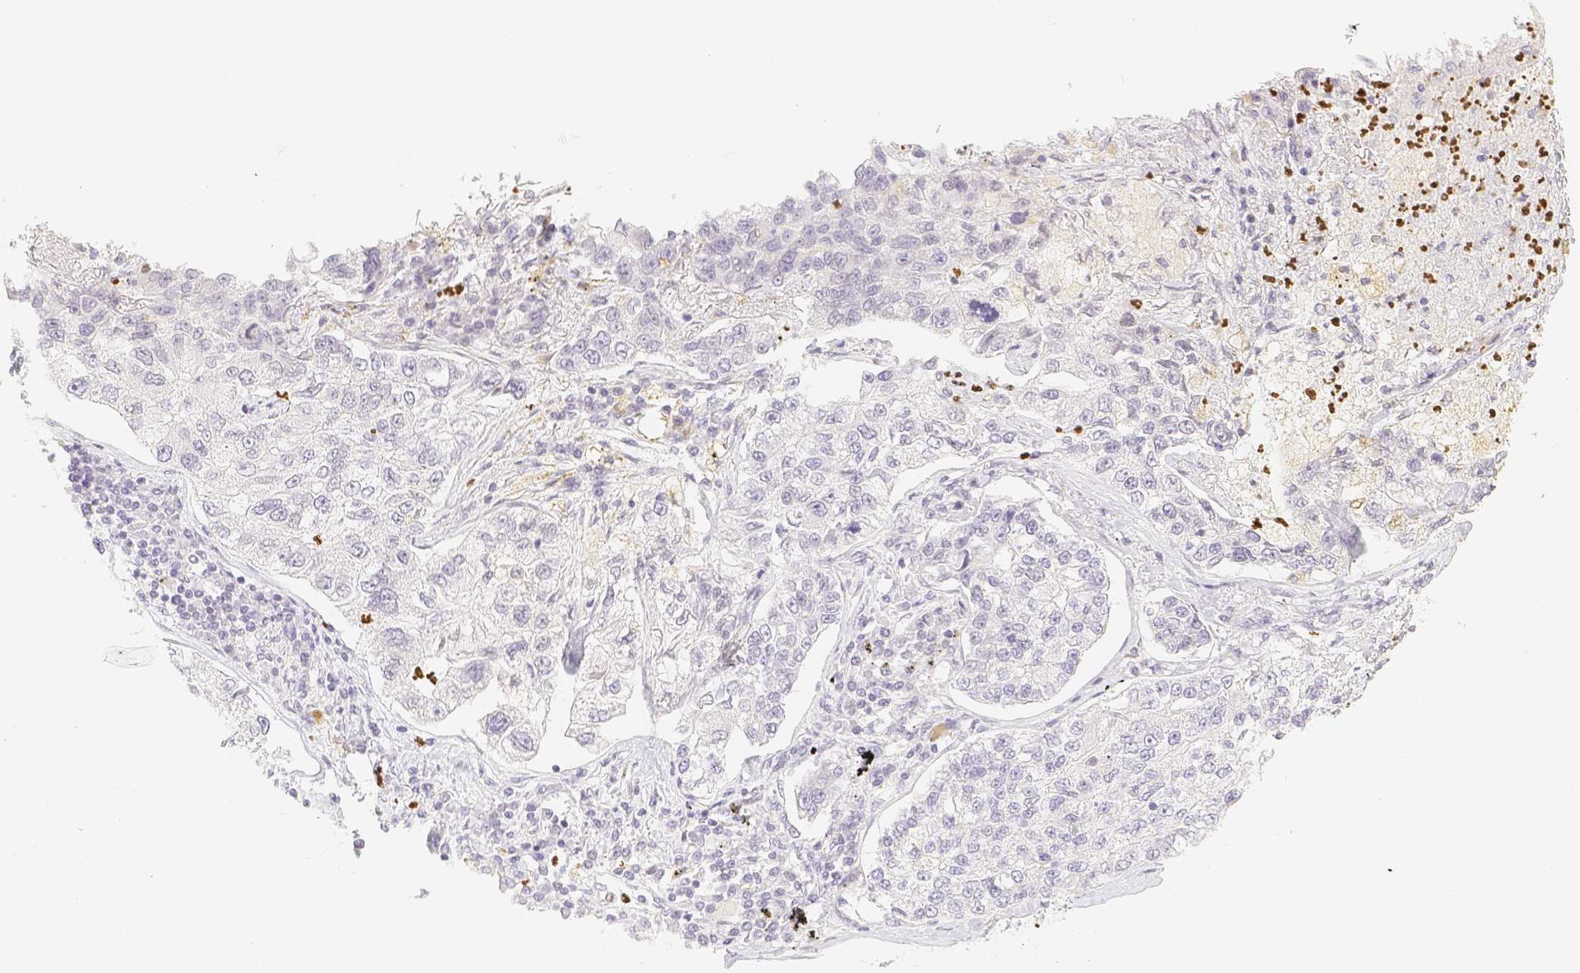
{"staining": {"intensity": "negative", "quantity": "none", "location": "none"}, "tissue": "lung cancer", "cell_type": "Tumor cells", "image_type": "cancer", "snomed": [{"axis": "morphology", "description": "Adenocarcinoma, NOS"}, {"axis": "topography", "description": "Lung"}], "caption": "An image of human lung cancer (adenocarcinoma) is negative for staining in tumor cells.", "gene": "PADI4", "patient": {"sex": "male", "age": 49}}